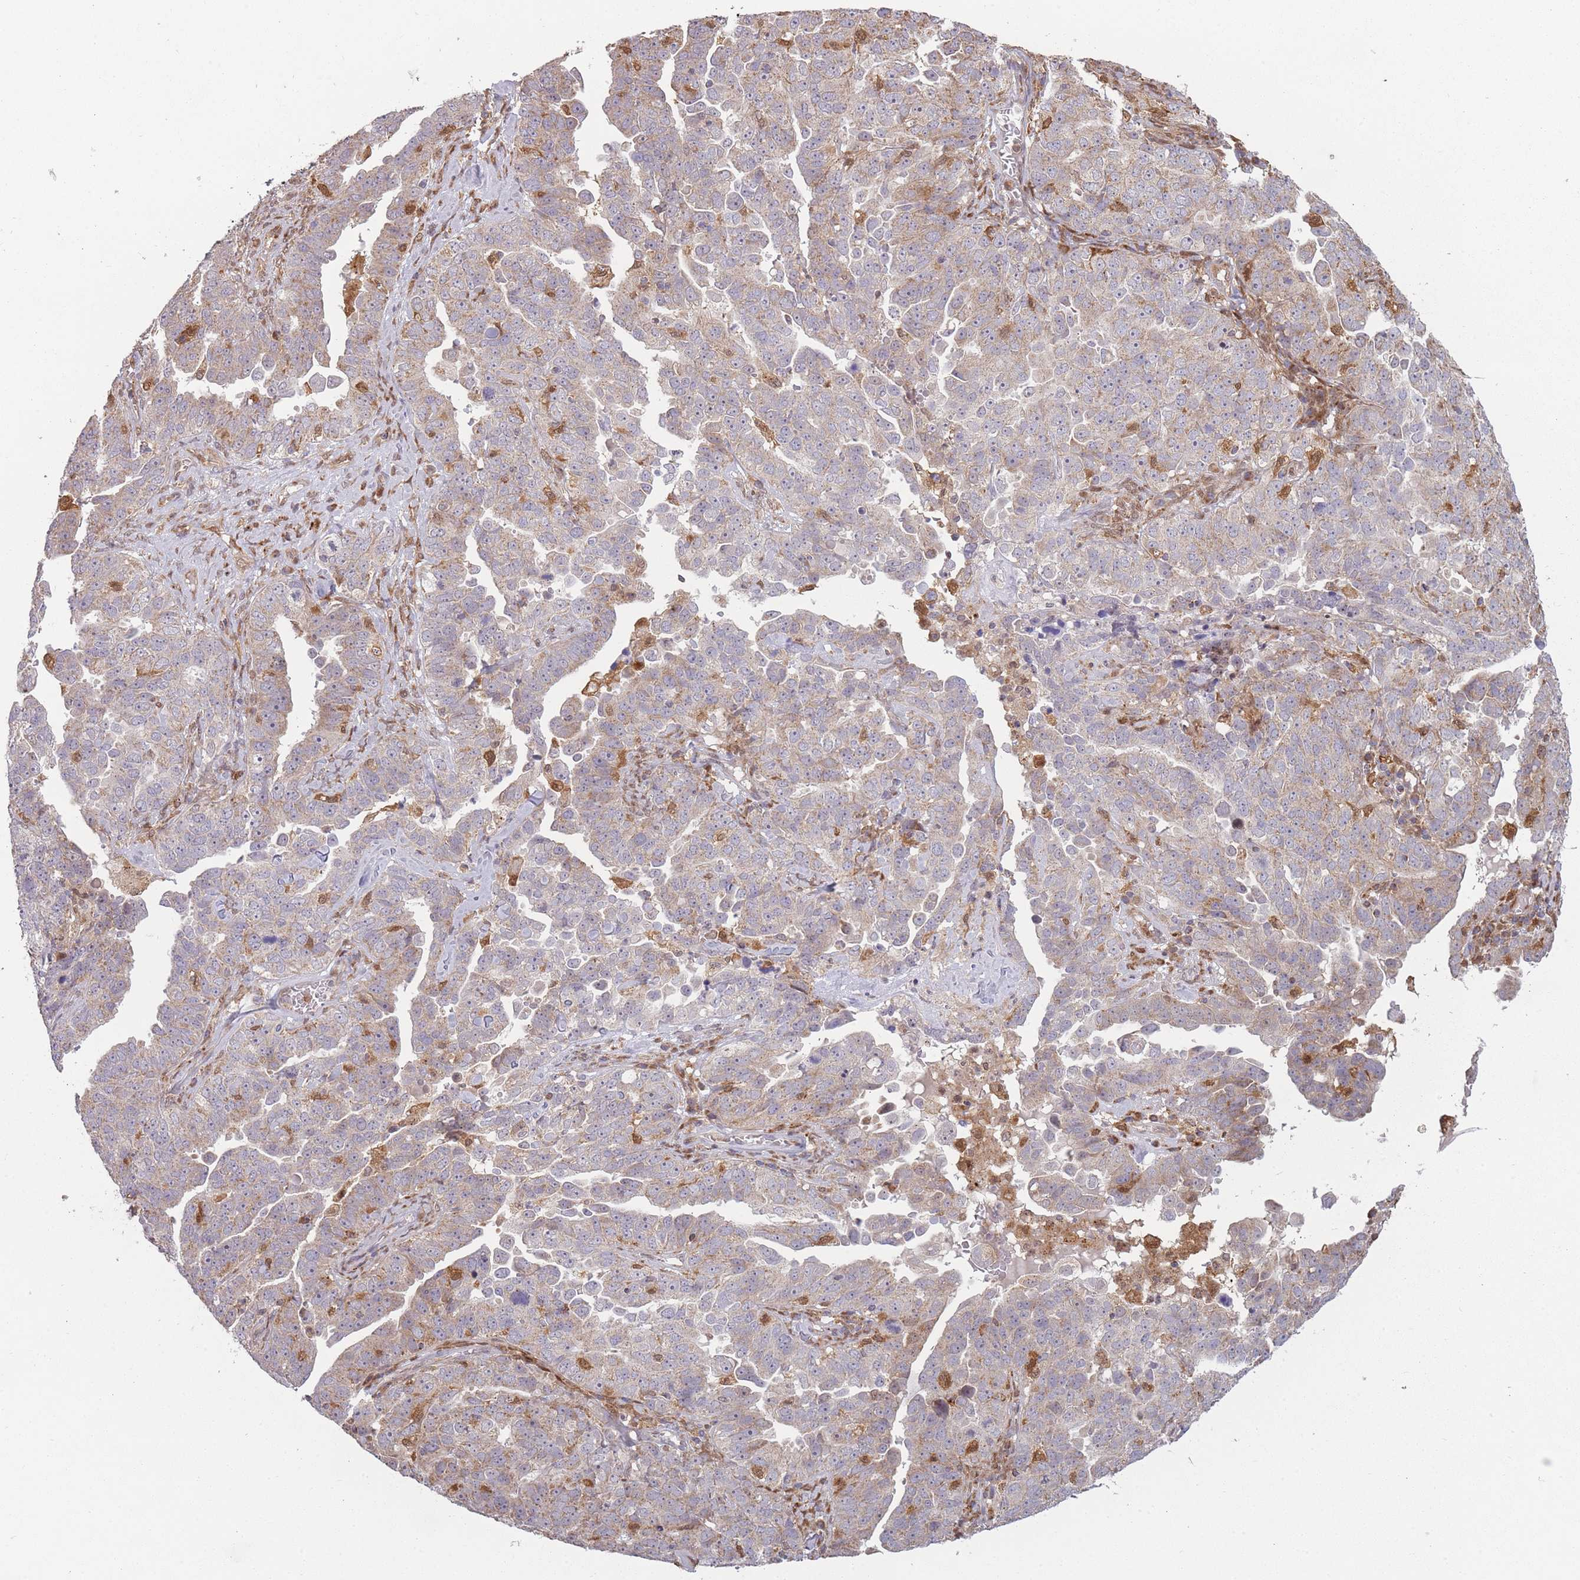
{"staining": {"intensity": "weak", "quantity": "25%-75%", "location": "cytoplasmic/membranous"}, "tissue": "ovarian cancer", "cell_type": "Tumor cells", "image_type": "cancer", "snomed": [{"axis": "morphology", "description": "Carcinoma, endometroid"}, {"axis": "topography", "description": "Ovary"}], "caption": "A brown stain shows weak cytoplasmic/membranous staining of a protein in human ovarian endometroid carcinoma tumor cells. The staining was performed using DAB to visualize the protein expression in brown, while the nuclei were stained in blue with hematoxylin (Magnification: 20x).", "gene": "LGALS9", "patient": {"sex": "female", "age": 62}}